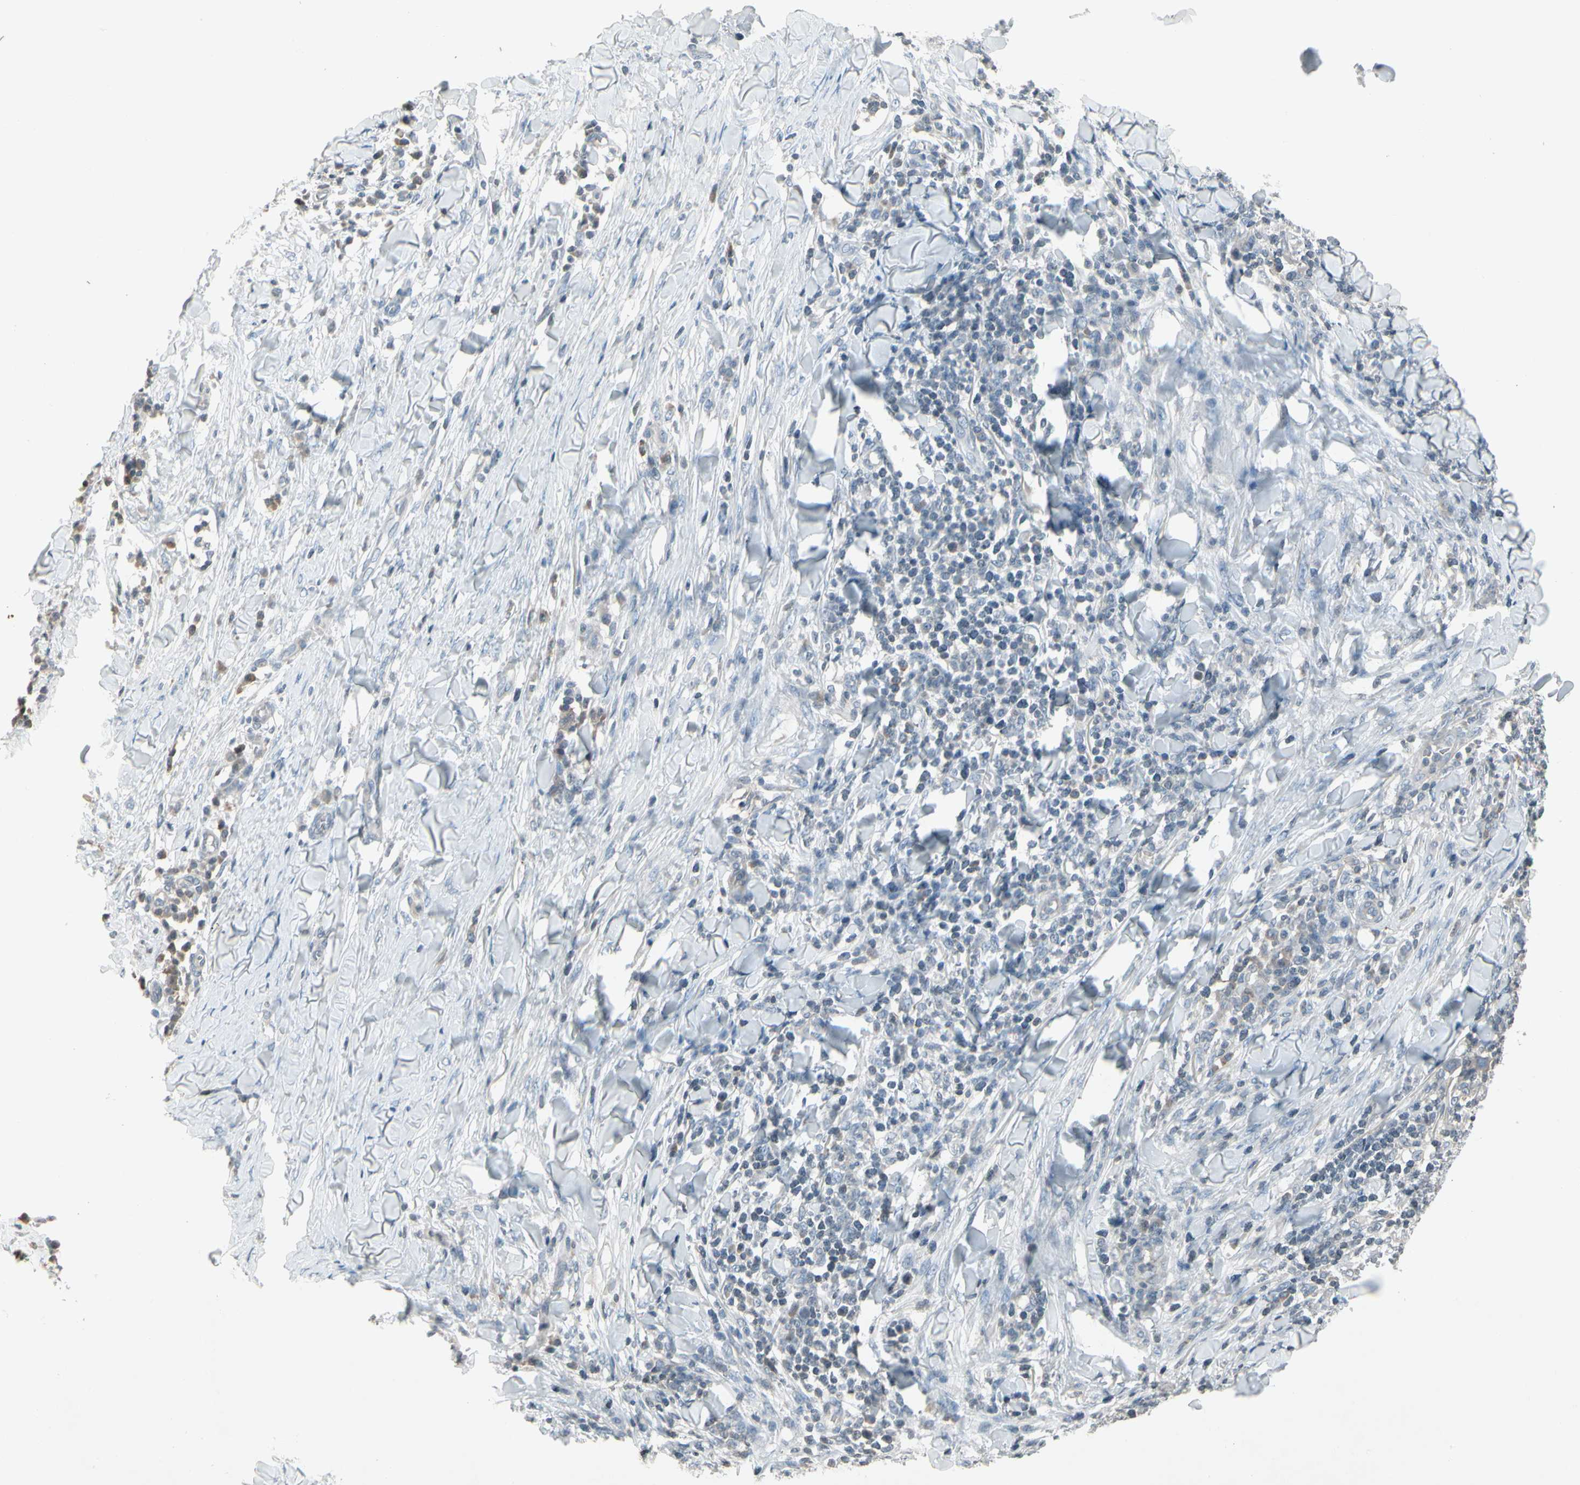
{"staining": {"intensity": "negative", "quantity": "none", "location": "none"}, "tissue": "skin cancer", "cell_type": "Tumor cells", "image_type": "cancer", "snomed": [{"axis": "morphology", "description": "Squamous cell carcinoma, NOS"}, {"axis": "topography", "description": "Skin"}], "caption": "This photomicrograph is of skin squamous cell carcinoma stained with IHC to label a protein in brown with the nuclei are counter-stained blue. There is no staining in tumor cells.", "gene": "ARG2", "patient": {"sex": "male", "age": 24}}